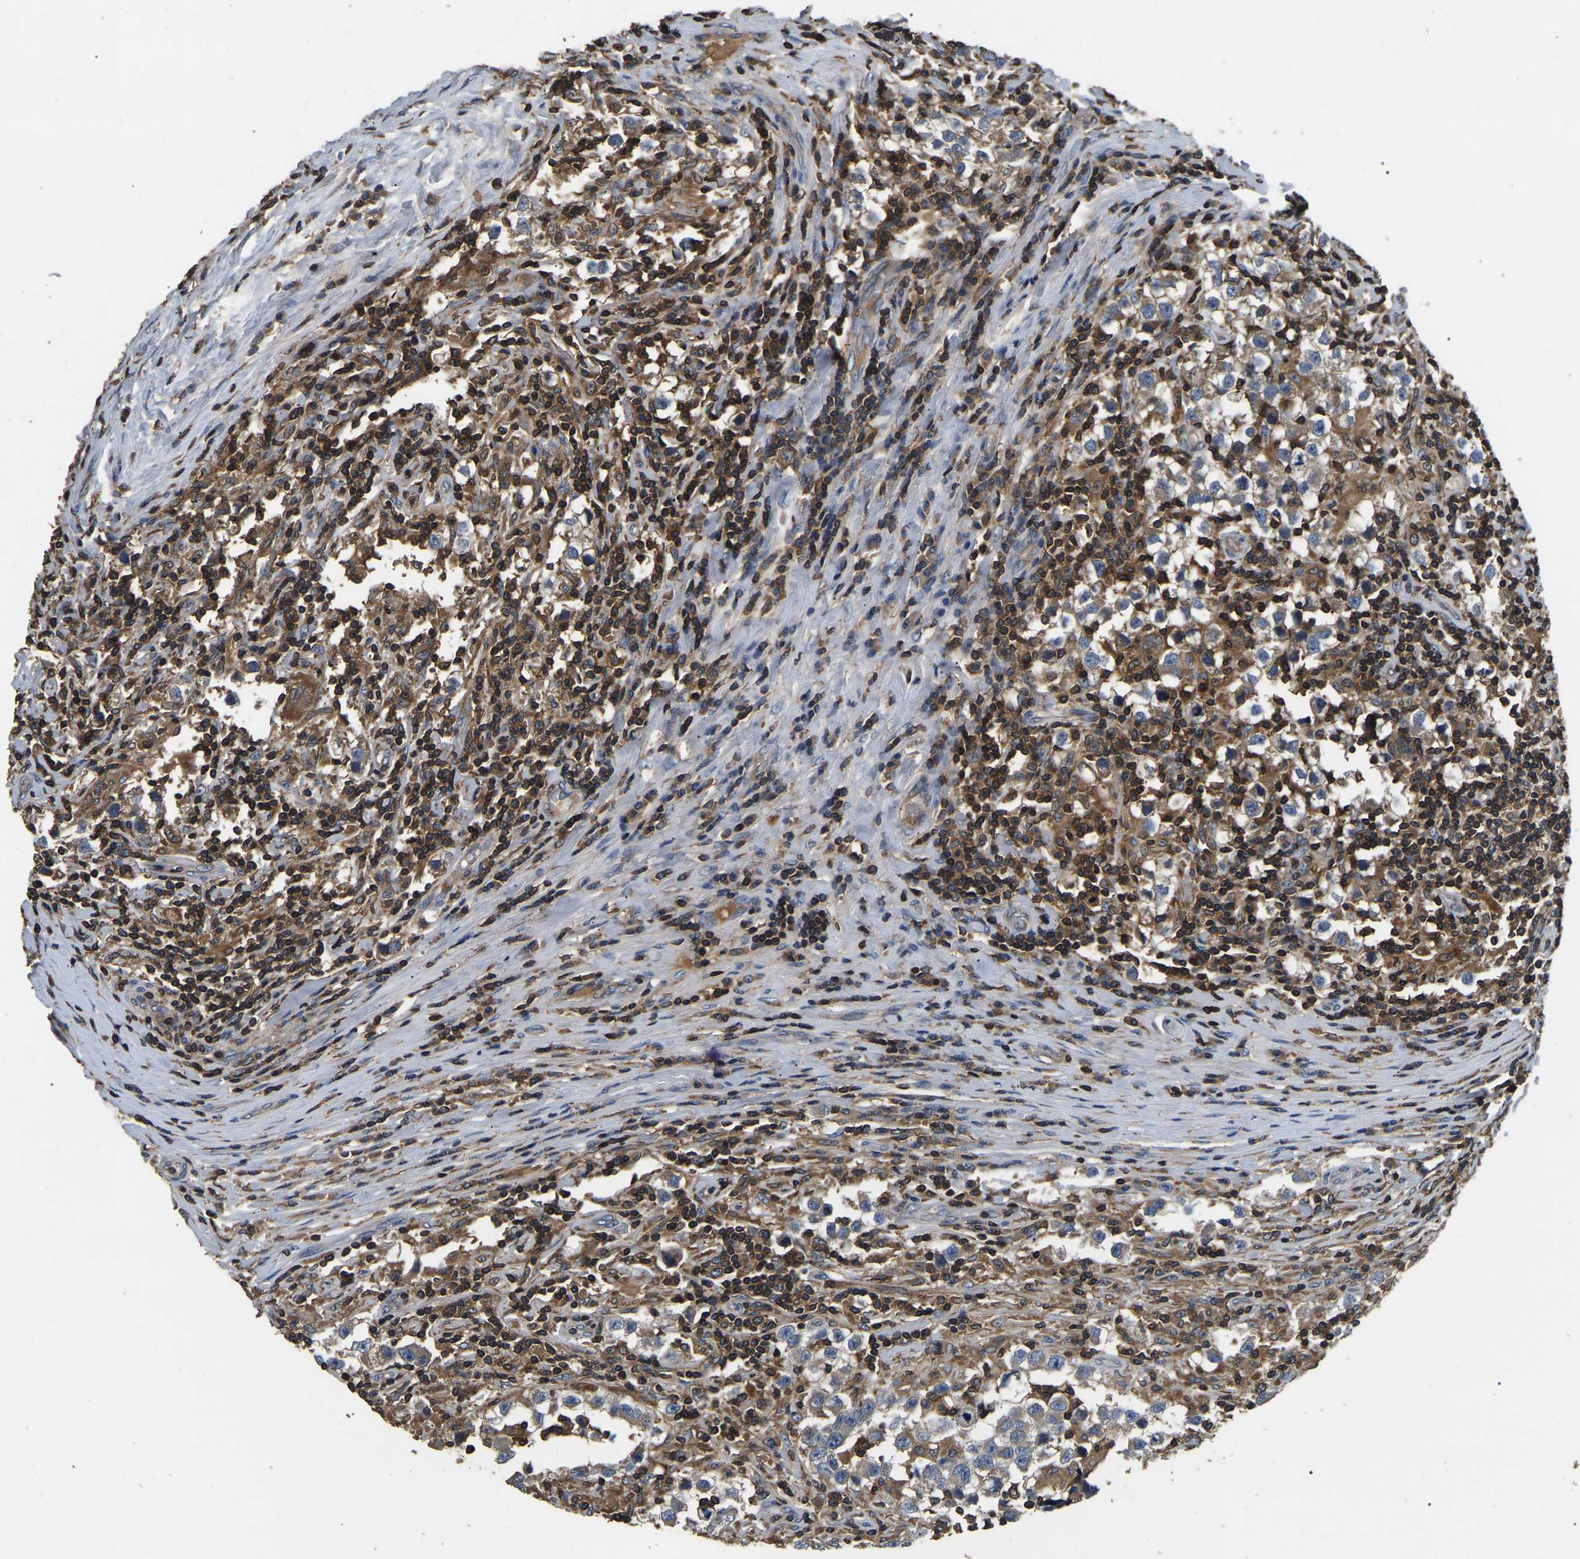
{"staining": {"intensity": "moderate", "quantity": "<25%", "location": "cytoplasmic/membranous"}, "tissue": "testis cancer", "cell_type": "Tumor cells", "image_type": "cancer", "snomed": [{"axis": "morphology", "description": "Carcinoma, Embryonal, NOS"}, {"axis": "topography", "description": "Testis"}], "caption": "An immunohistochemistry histopathology image of tumor tissue is shown. Protein staining in brown shows moderate cytoplasmic/membranous positivity in testis embryonal carcinoma within tumor cells. (DAB IHC with brightfield microscopy, high magnification).", "gene": "SMPD2", "patient": {"sex": "male", "age": 21}}